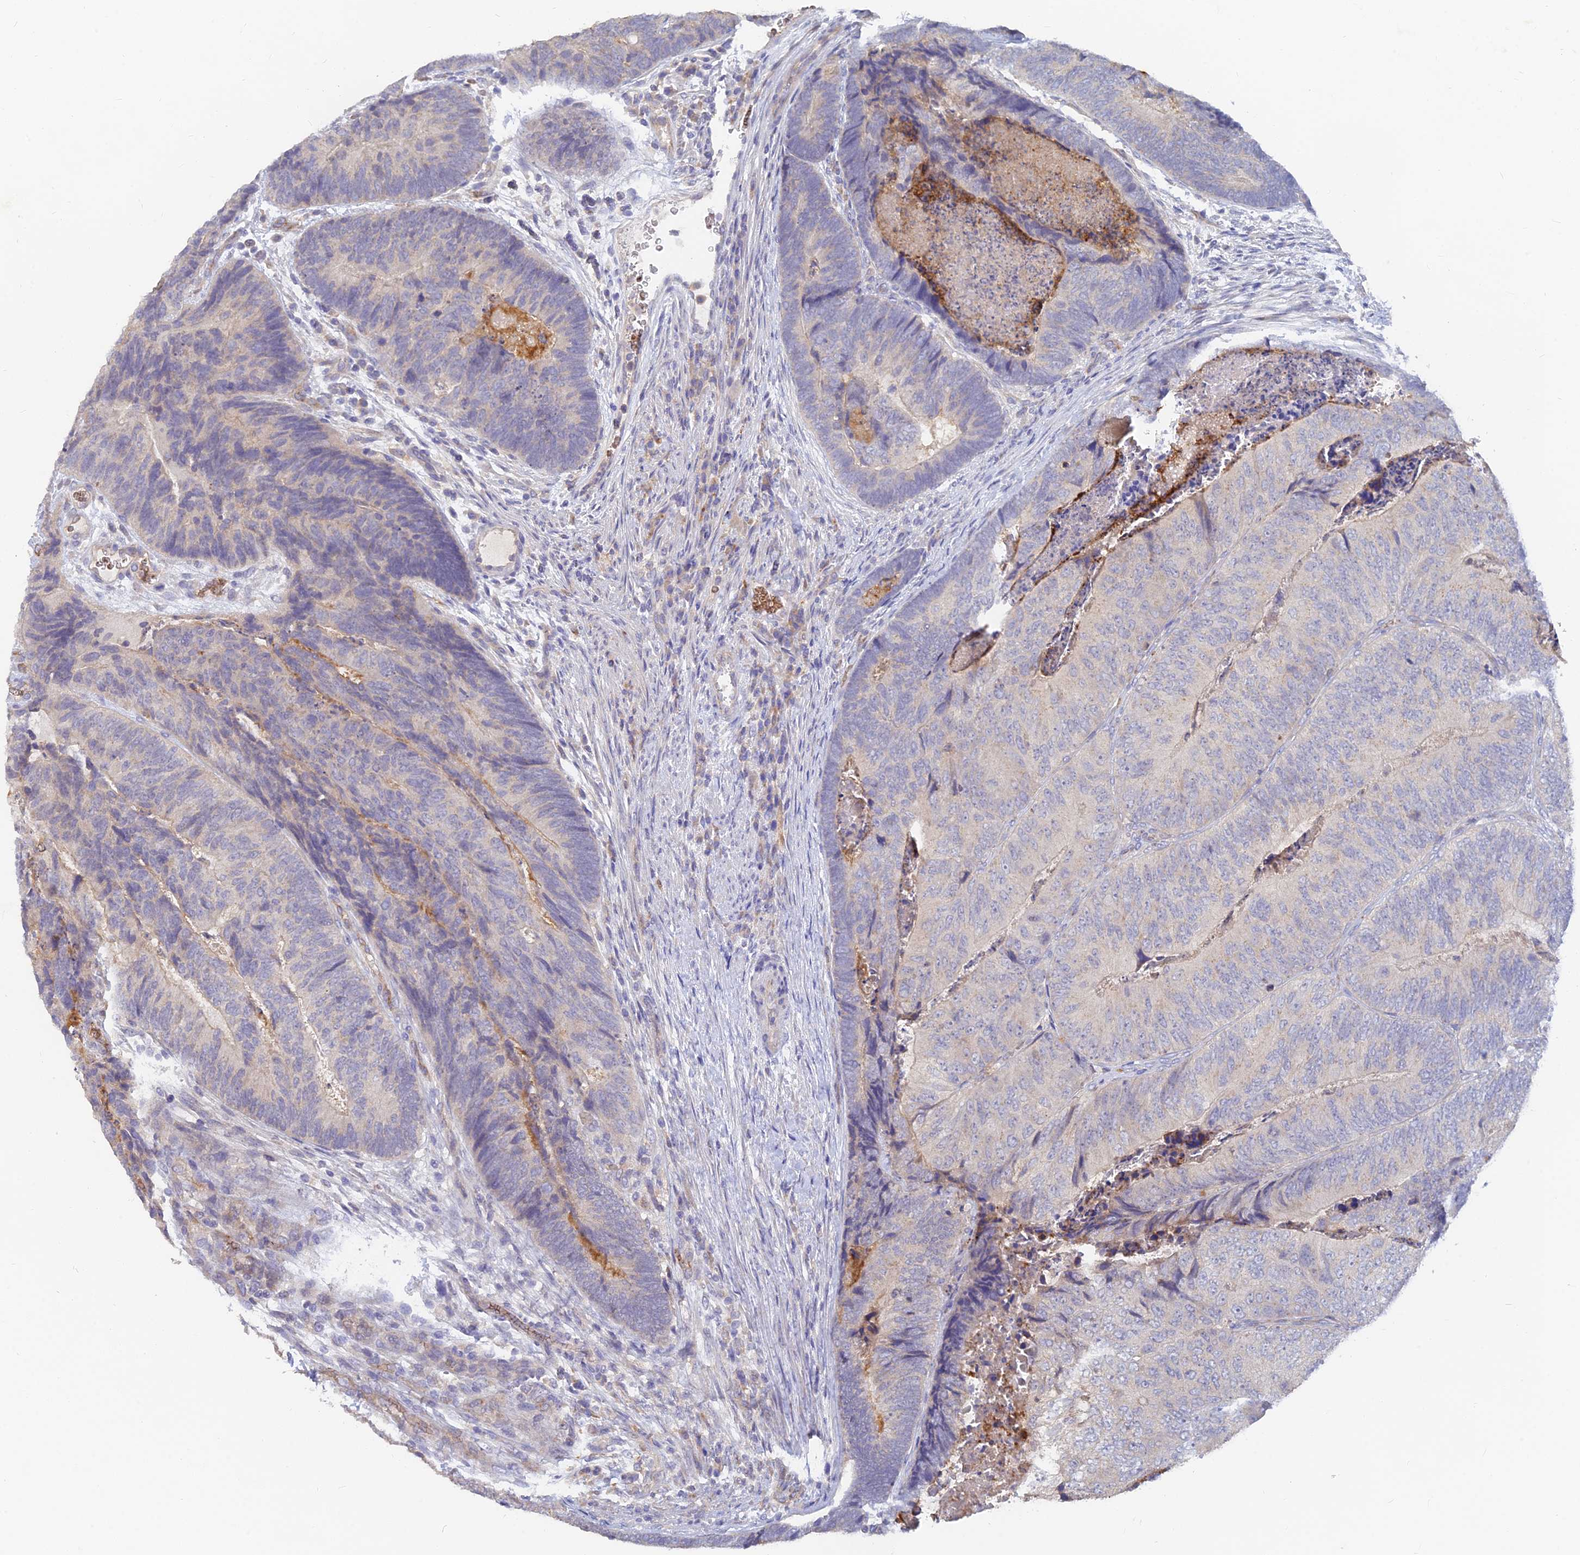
{"staining": {"intensity": "weak", "quantity": "<25%", "location": "cytoplasmic/membranous"}, "tissue": "colorectal cancer", "cell_type": "Tumor cells", "image_type": "cancer", "snomed": [{"axis": "morphology", "description": "Adenocarcinoma, NOS"}, {"axis": "topography", "description": "Colon"}], "caption": "DAB (3,3'-diaminobenzidine) immunohistochemical staining of human colorectal adenocarcinoma demonstrates no significant expression in tumor cells.", "gene": "ARRDC1", "patient": {"sex": "female", "age": 67}}